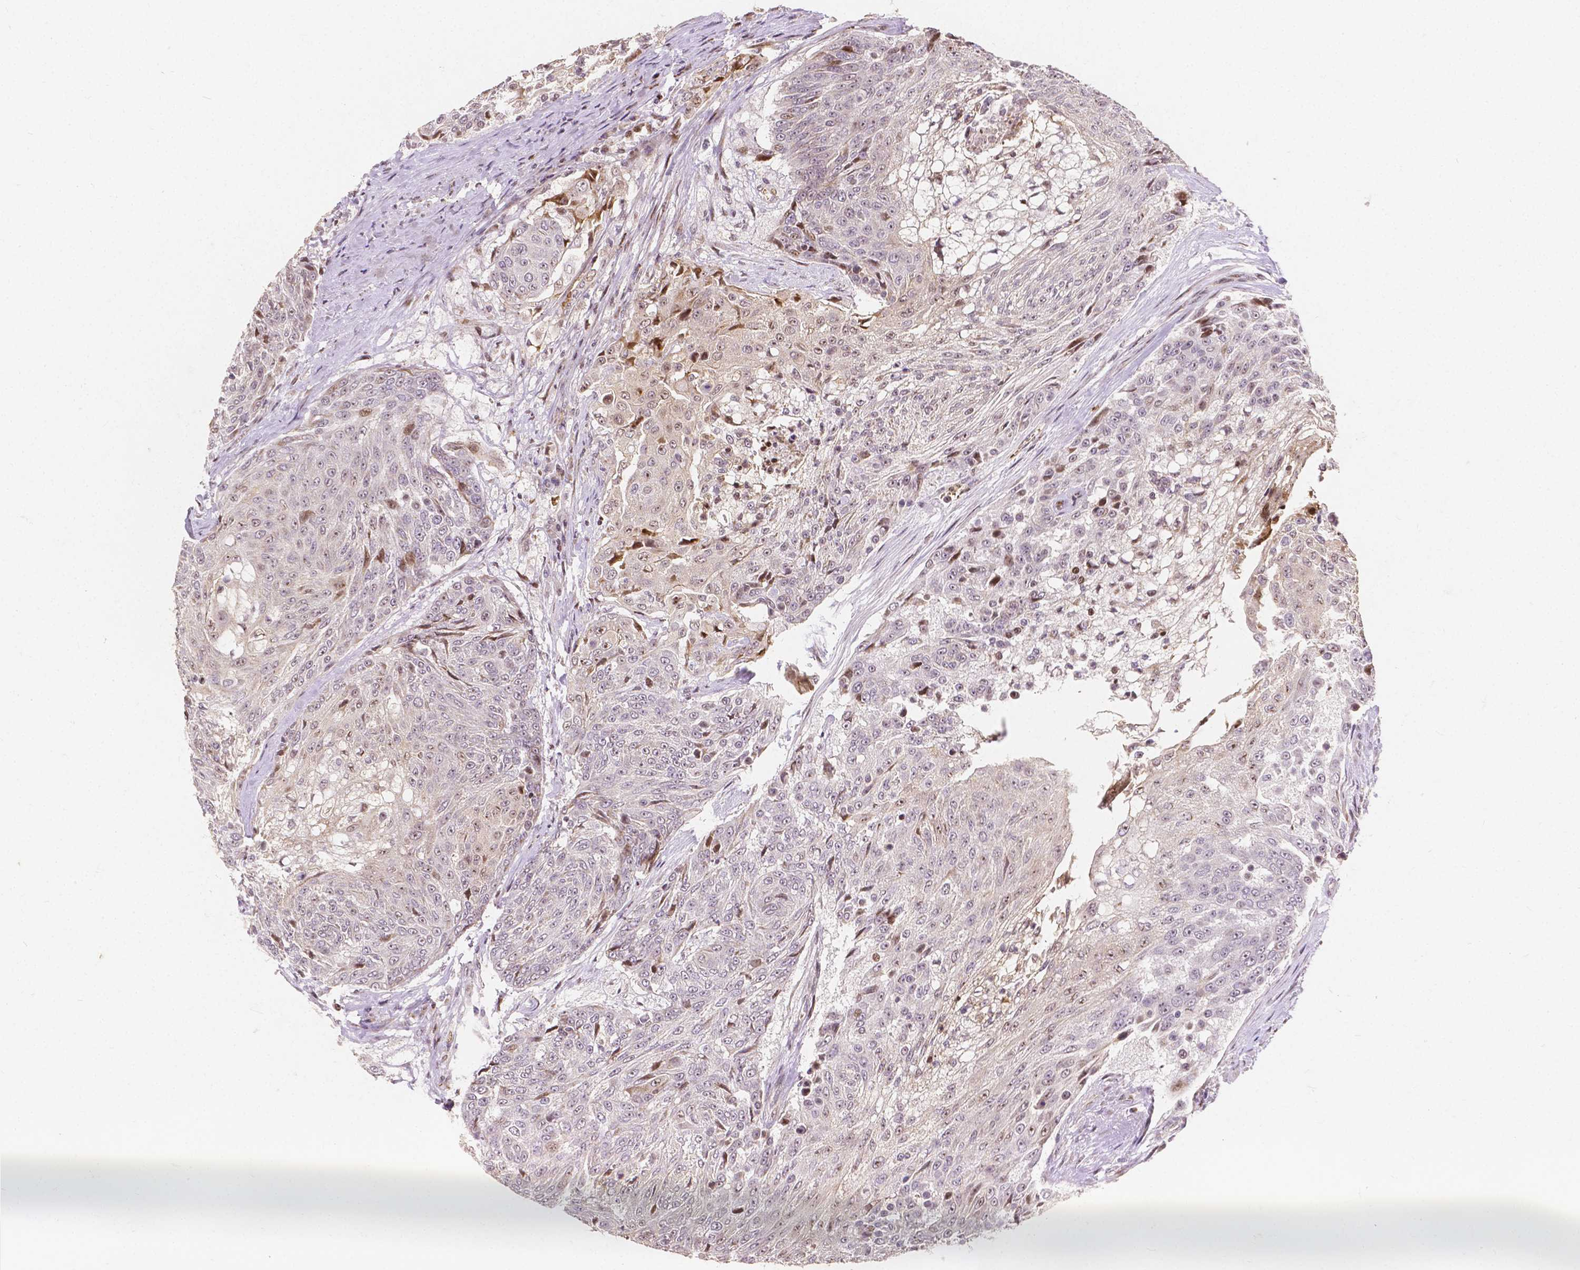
{"staining": {"intensity": "negative", "quantity": "none", "location": "none"}, "tissue": "urothelial cancer", "cell_type": "Tumor cells", "image_type": "cancer", "snomed": [{"axis": "morphology", "description": "Urothelial carcinoma, High grade"}, {"axis": "topography", "description": "Urinary bladder"}], "caption": "IHC image of human urothelial carcinoma (high-grade) stained for a protein (brown), which exhibits no staining in tumor cells.", "gene": "PTPN18", "patient": {"sex": "female", "age": 63}}